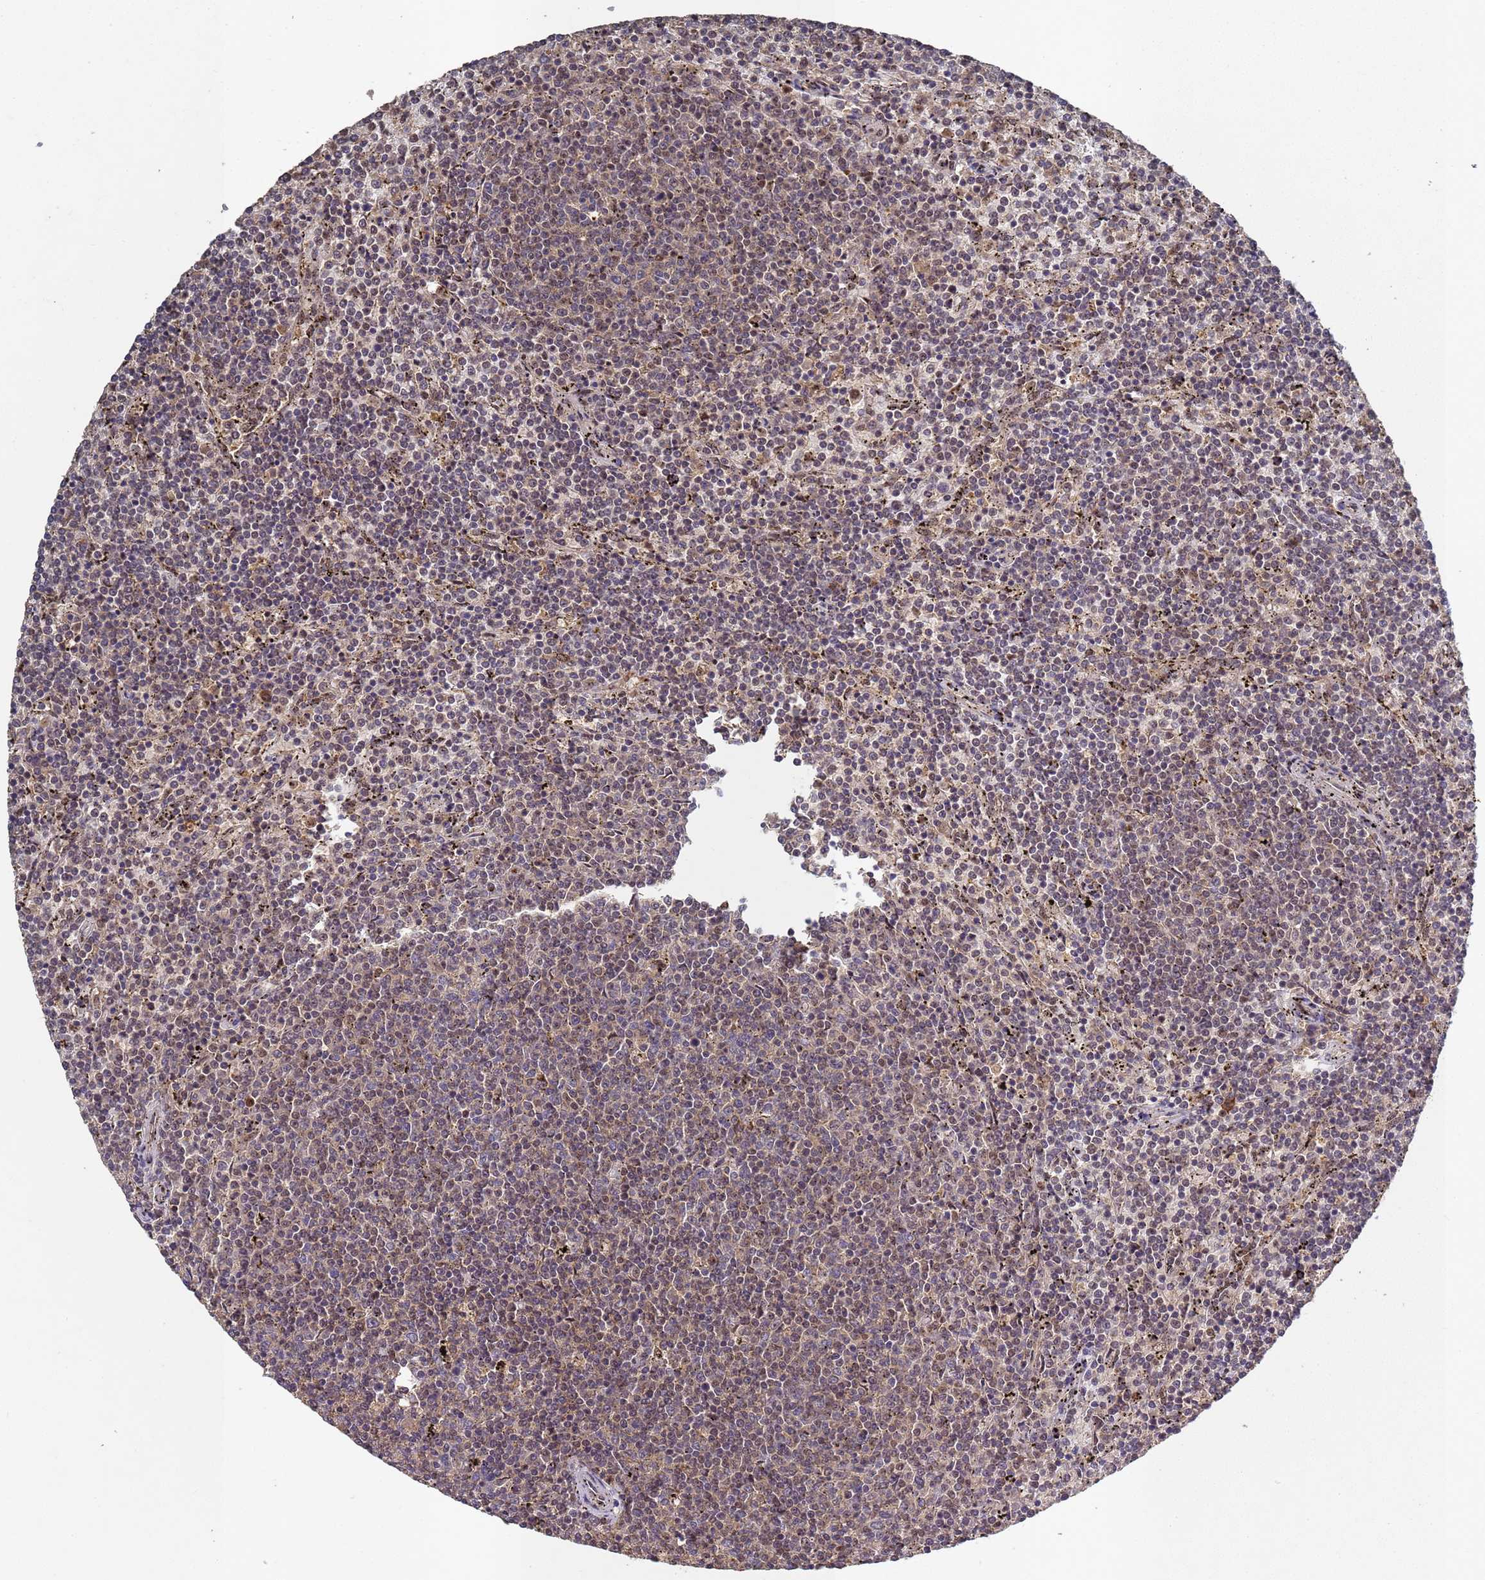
{"staining": {"intensity": "negative", "quantity": "none", "location": "none"}, "tissue": "lymphoma", "cell_type": "Tumor cells", "image_type": "cancer", "snomed": [{"axis": "morphology", "description": "Malignant lymphoma, non-Hodgkin's type, Low grade"}, {"axis": "topography", "description": "Spleen"}], "caption": "Lymphoma stained for a protein using immunohistochemistry reveals no staining tumor cells.", "gene": "SECISBP2", "patient": {"sex": "female", "age": 50}}